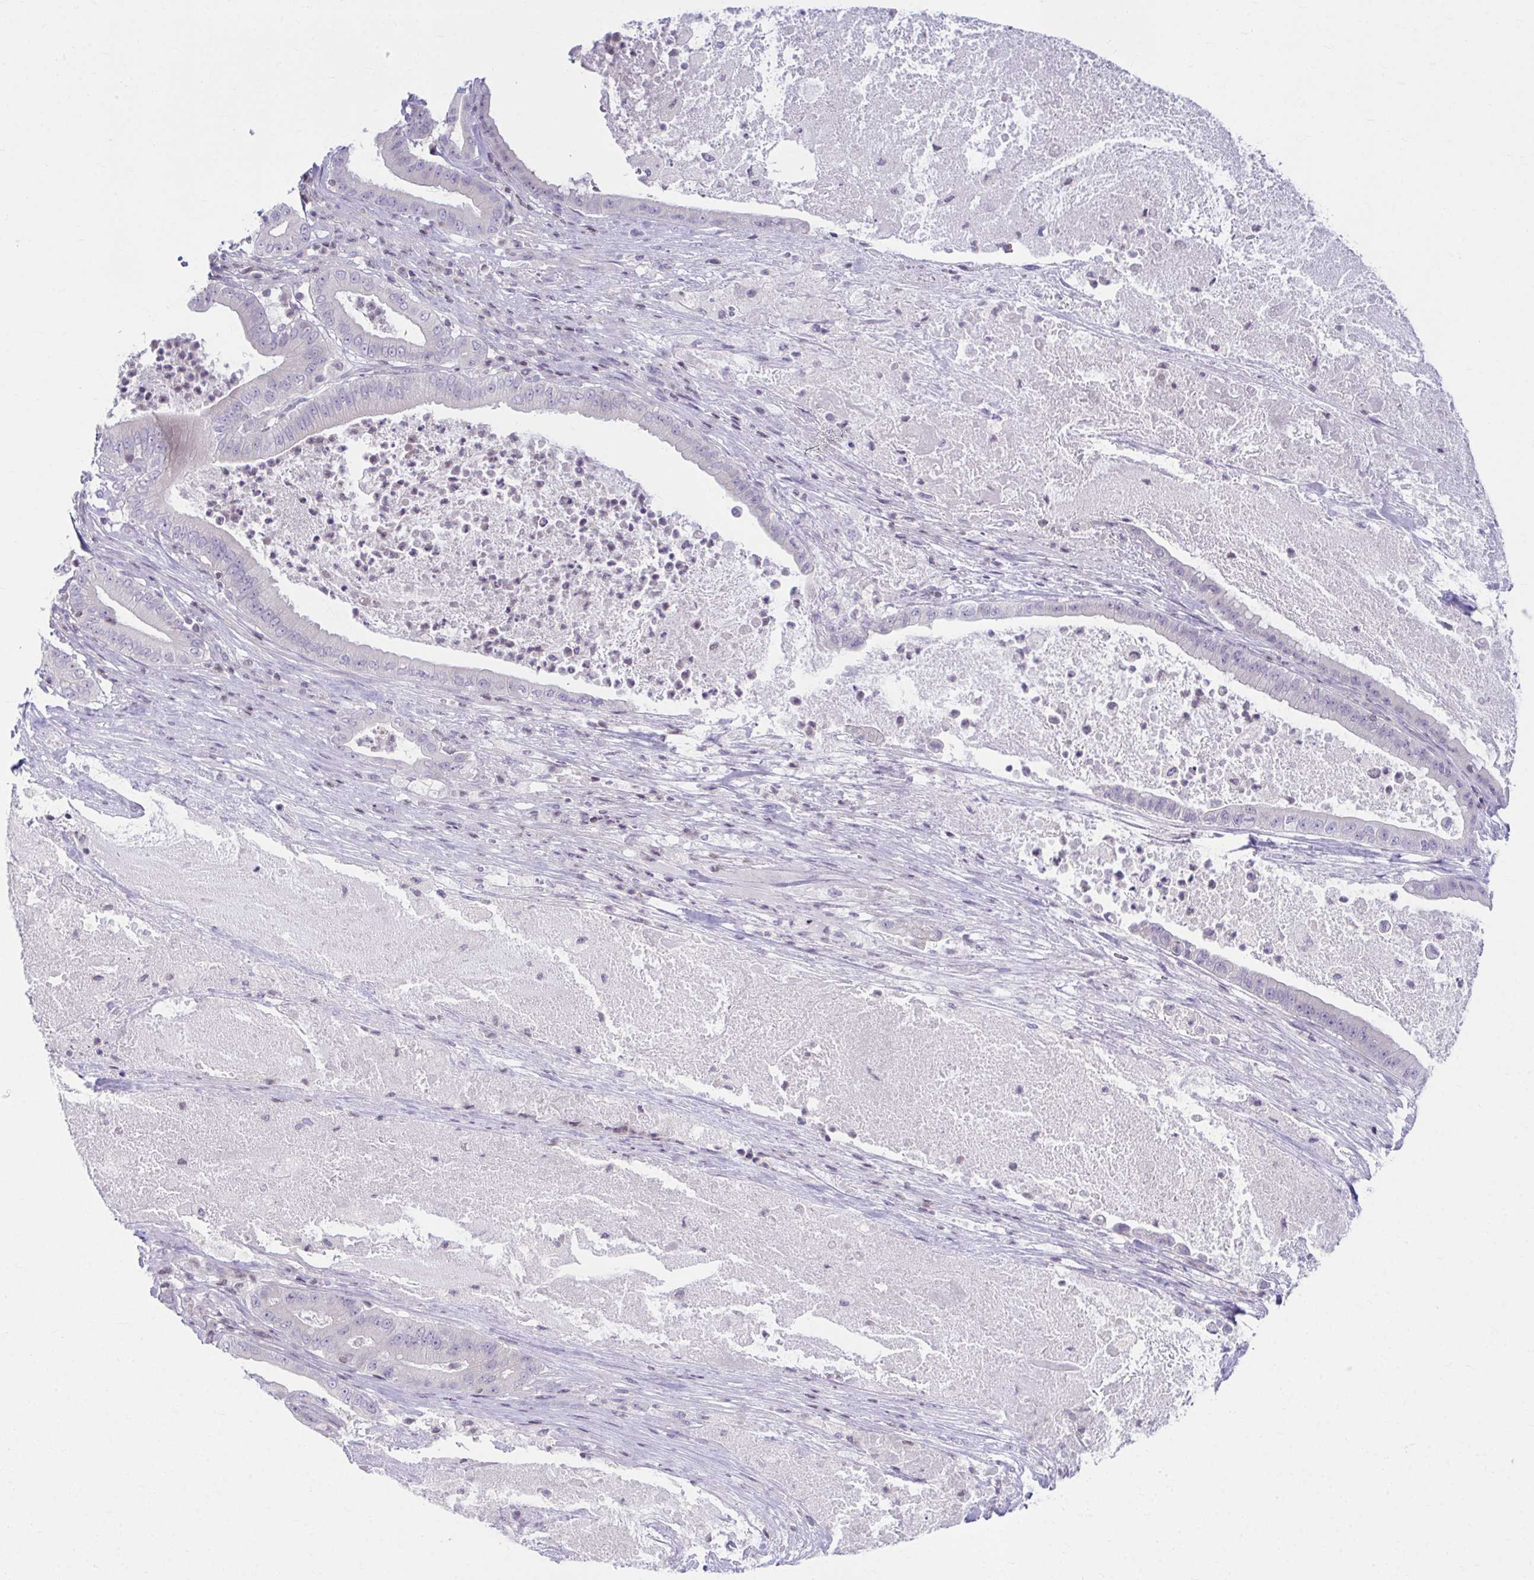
{"staining": {"intensity": "negative", "quantity": "none", "location": "none"}, "tissue": "pancreatic cancer", "cell_type": "Tumor cells", "image_type": "cancer", "snomed": [{"axis": "morphology", "description": "Adenocarcinoma, NOS"}, {"axis": "topography", "description": "Pancreas"}], "caption": "Immunohistochemistry (IHC) micrograph of human pancreatic cancer (adenocarcinoma) stained for a protein (brown), which displays no expression in tumor cells.", "gene": "OR7A5", "patient": {"sex": "male", "age": 71}}